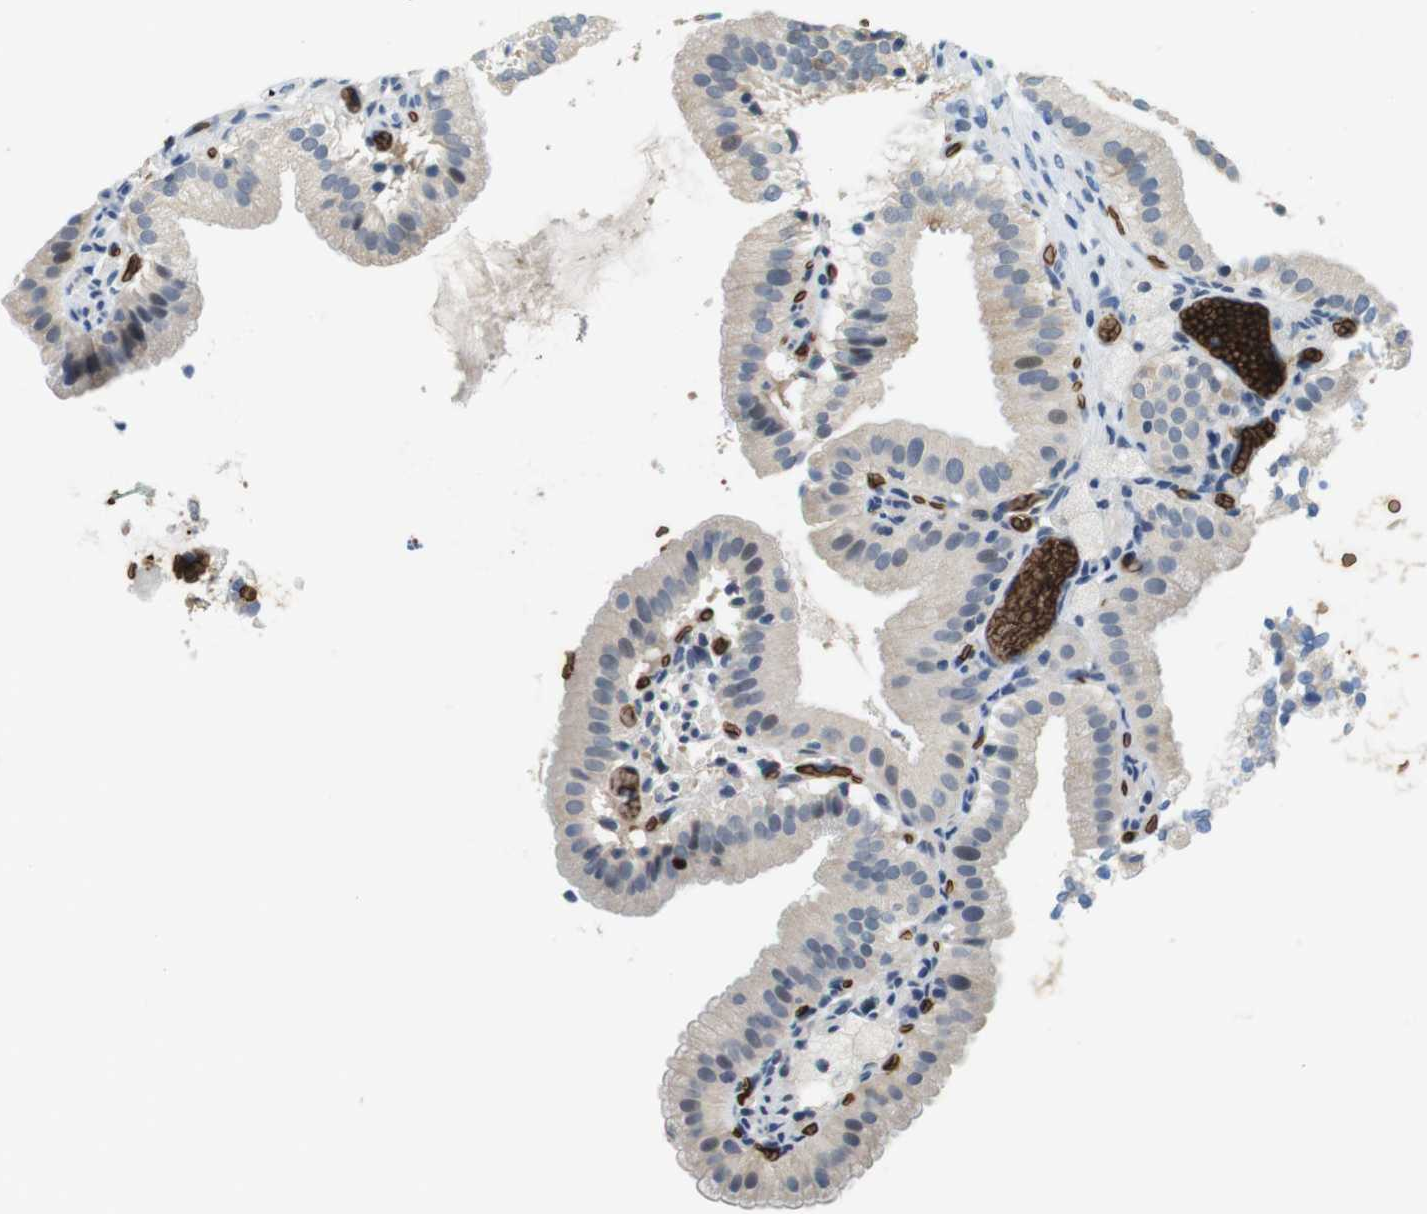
{"staining": {"intensity": "negative", "quantity": "none", "location": "none"}, "tissue": "gallbladder", "cell_type": "Glandular cells", "image_type": "normal", "snomed": [{"axis": "morphology", "description": "Normal tissue, NOS"}, {"axis": "topography", "description": "Gallbladder"}], "caption": "Human gallbladder stained for a protein using immunohistochemistry (IHC) shows no positivity in glandular cells.", "gene": "SLC4A1", "patient": {"sex": "male", "age": 54}}